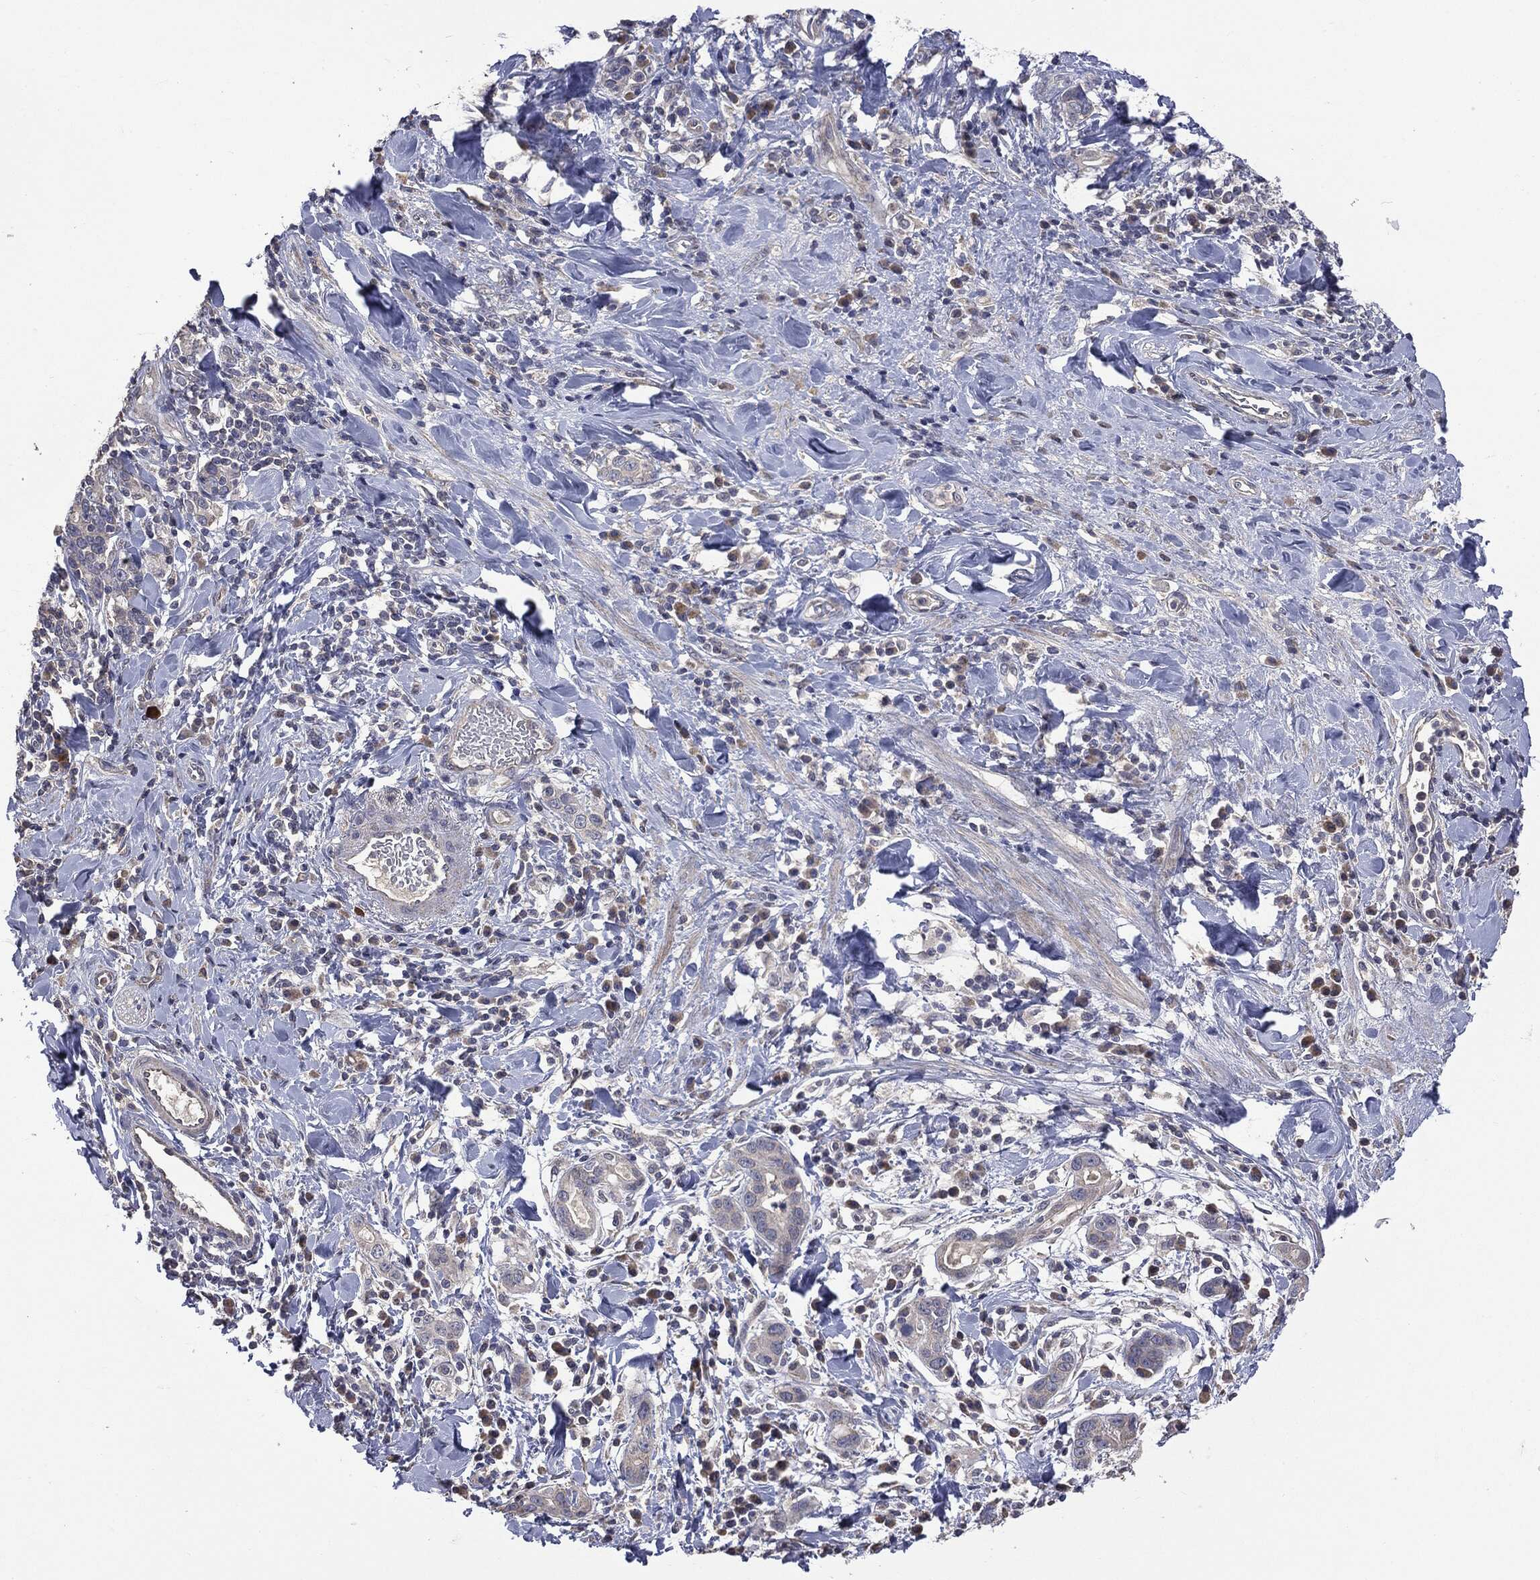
{"staining": {"intensity": "negative", "quantity": "none", "location": "none"}, "tissue": "stomach cancer", "cell_type": "Tumor cells", "image_type": "cancer", "snomed": [{"axis": "morphology", "description": "Adenocarcinoma, NOS"}, {"axis": "topography", "description": "Stomach"}], "caption": "Adenocarcinoma (stomach) was stained to show a protein in brown. There is no significant staining in tumor cells. (DAB (3,3'-diaminobenzidine) immunohistochemistry, high magnification).", "gene": "MTOR", "patient": {"sex": "male", "age": 79}}